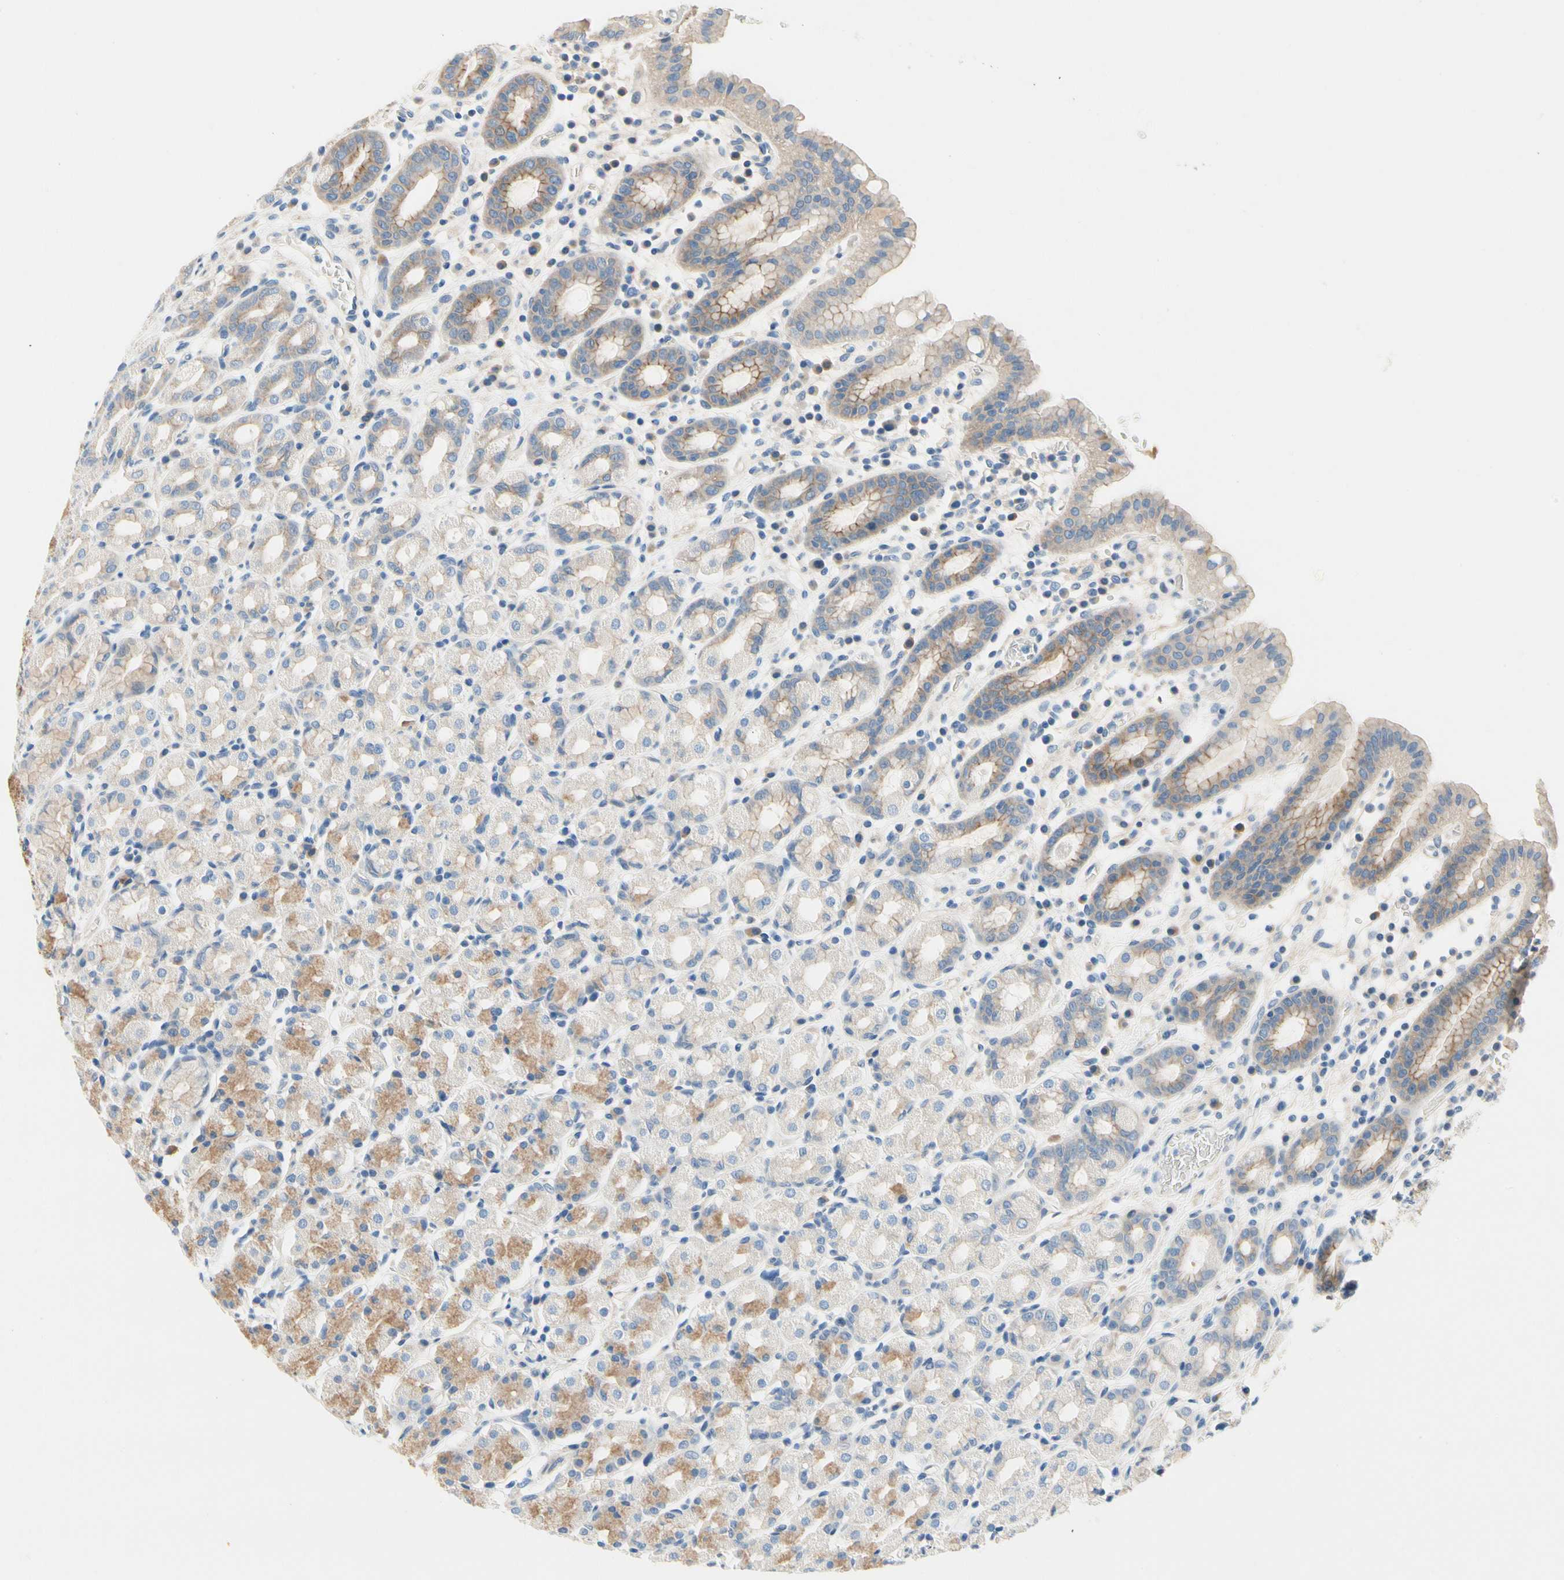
{"staining": {"intensity": "moderate", "quantity": "<25%", "location": "cytoplasmic/membranous"}, "tissue": "stomach", "cell_type": "Glandular cells", "image_type": "normal", "snomed": [{"axis": "morphology", "description": "Normal tissue, NOS"}, {"axis": "topography", "description": "Stomach, upper"}], "caption": "The micrograph demonstrates staining of normal stomach, revealing moderate cytoplasmic/membranous protein positivity (brown color) within glandular cells. Ihc stains the protein of interest in brown and the nuclei are stained blue.", "gene": "CA14", "patient": {"sex": "male", "age": 68}}